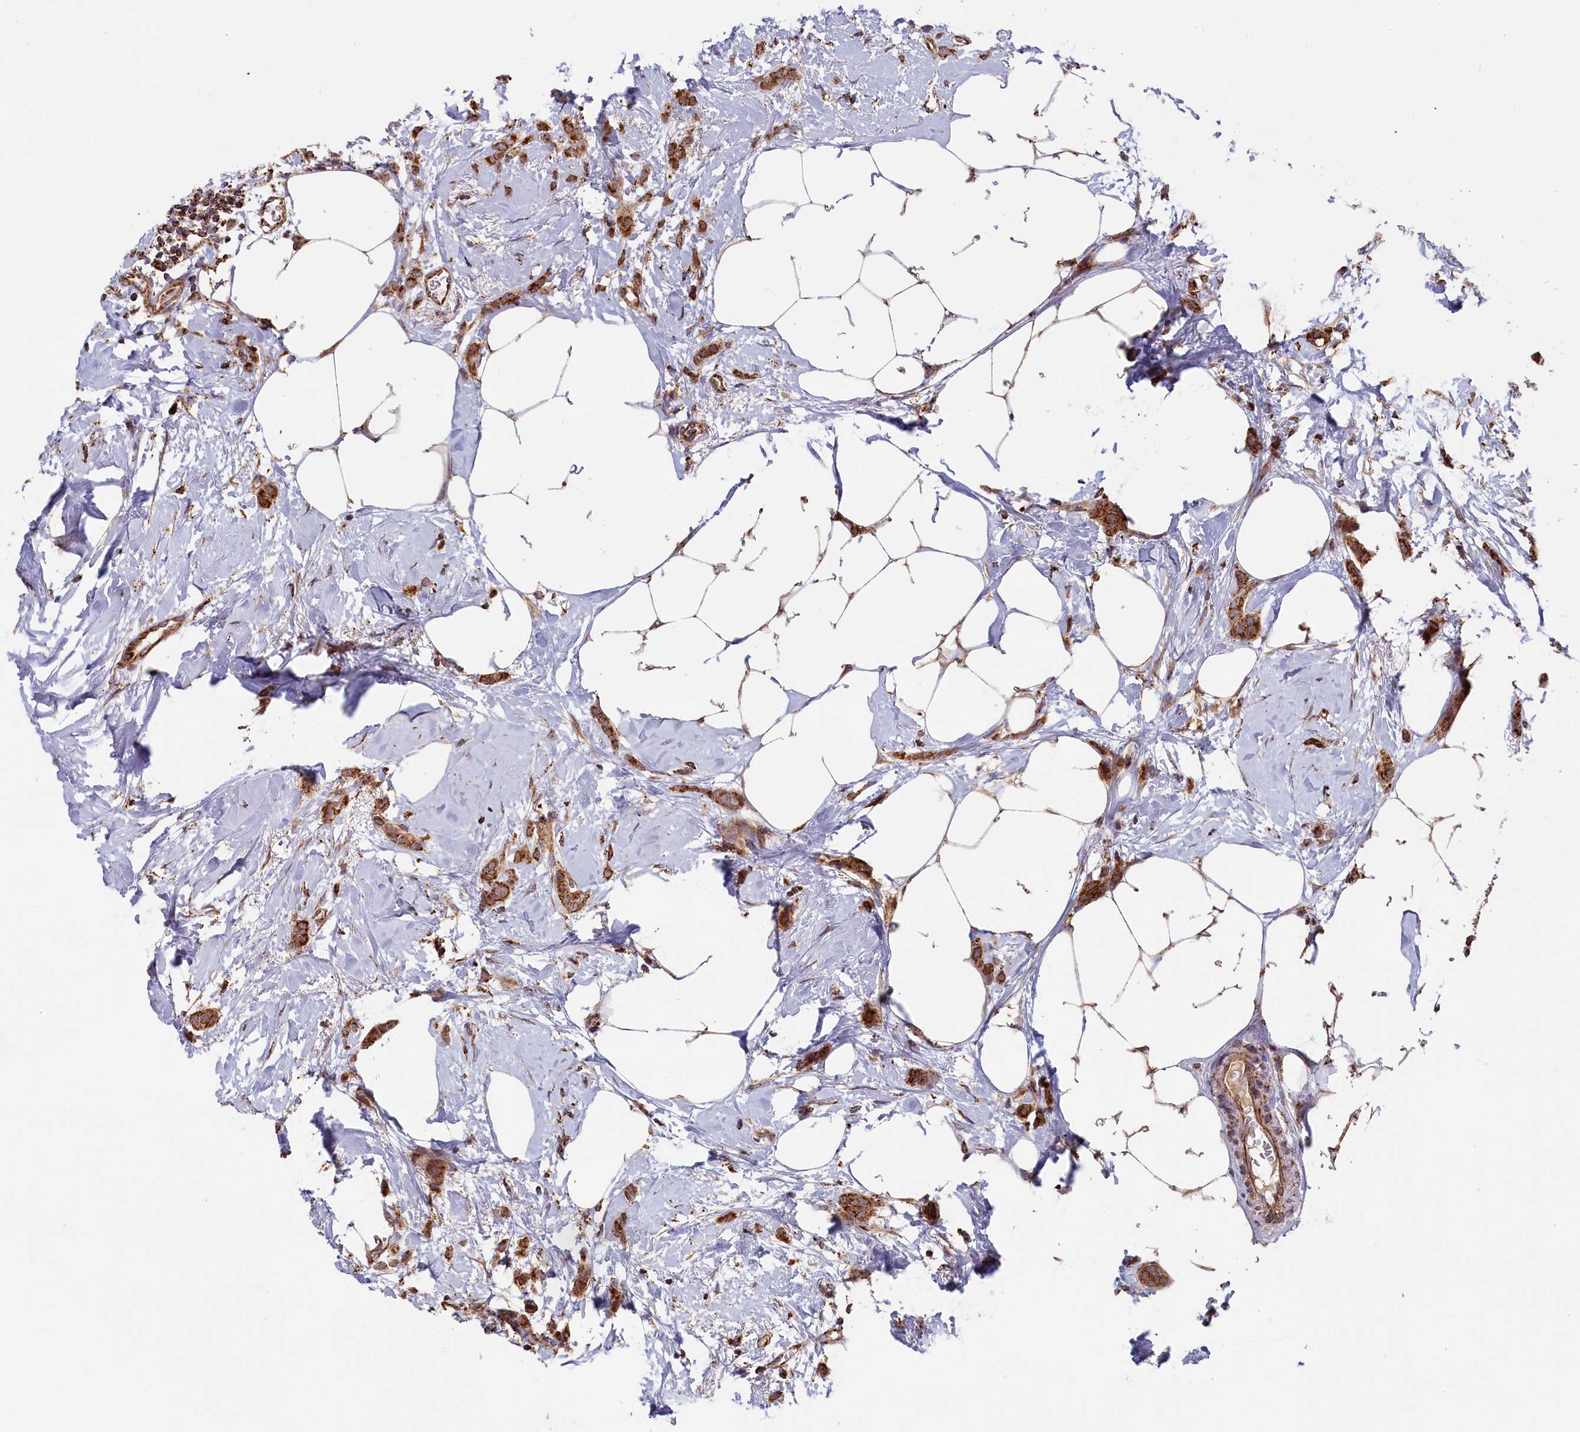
{"staining": {"intensity": "moderate", "quantity": ">75%", "location": "cytoplasmic/membranous"}, "tissue": "breast cancer", "cell_type": "Tumor cells", "image_type": "cancer", "snomed": [{"axis": "morphology", "description": "Duct carcinoma"}, {"axis": "topography", "description": "Breast"}], "caption": "The histopathology image exhibits a brown stain indicating the presence of a protein in the cytoplasmic/membranous of tumor cells in breast infiltrating ductal carcinoma. The staining is performed using DAB (3,3'-diaminobenzidine) brown chromogen to label protein expression. The nuclei are counter-stained blue using hematoxylin.", "gene": "MACROD1", "patient": {"sex": "female", "age": 72}}